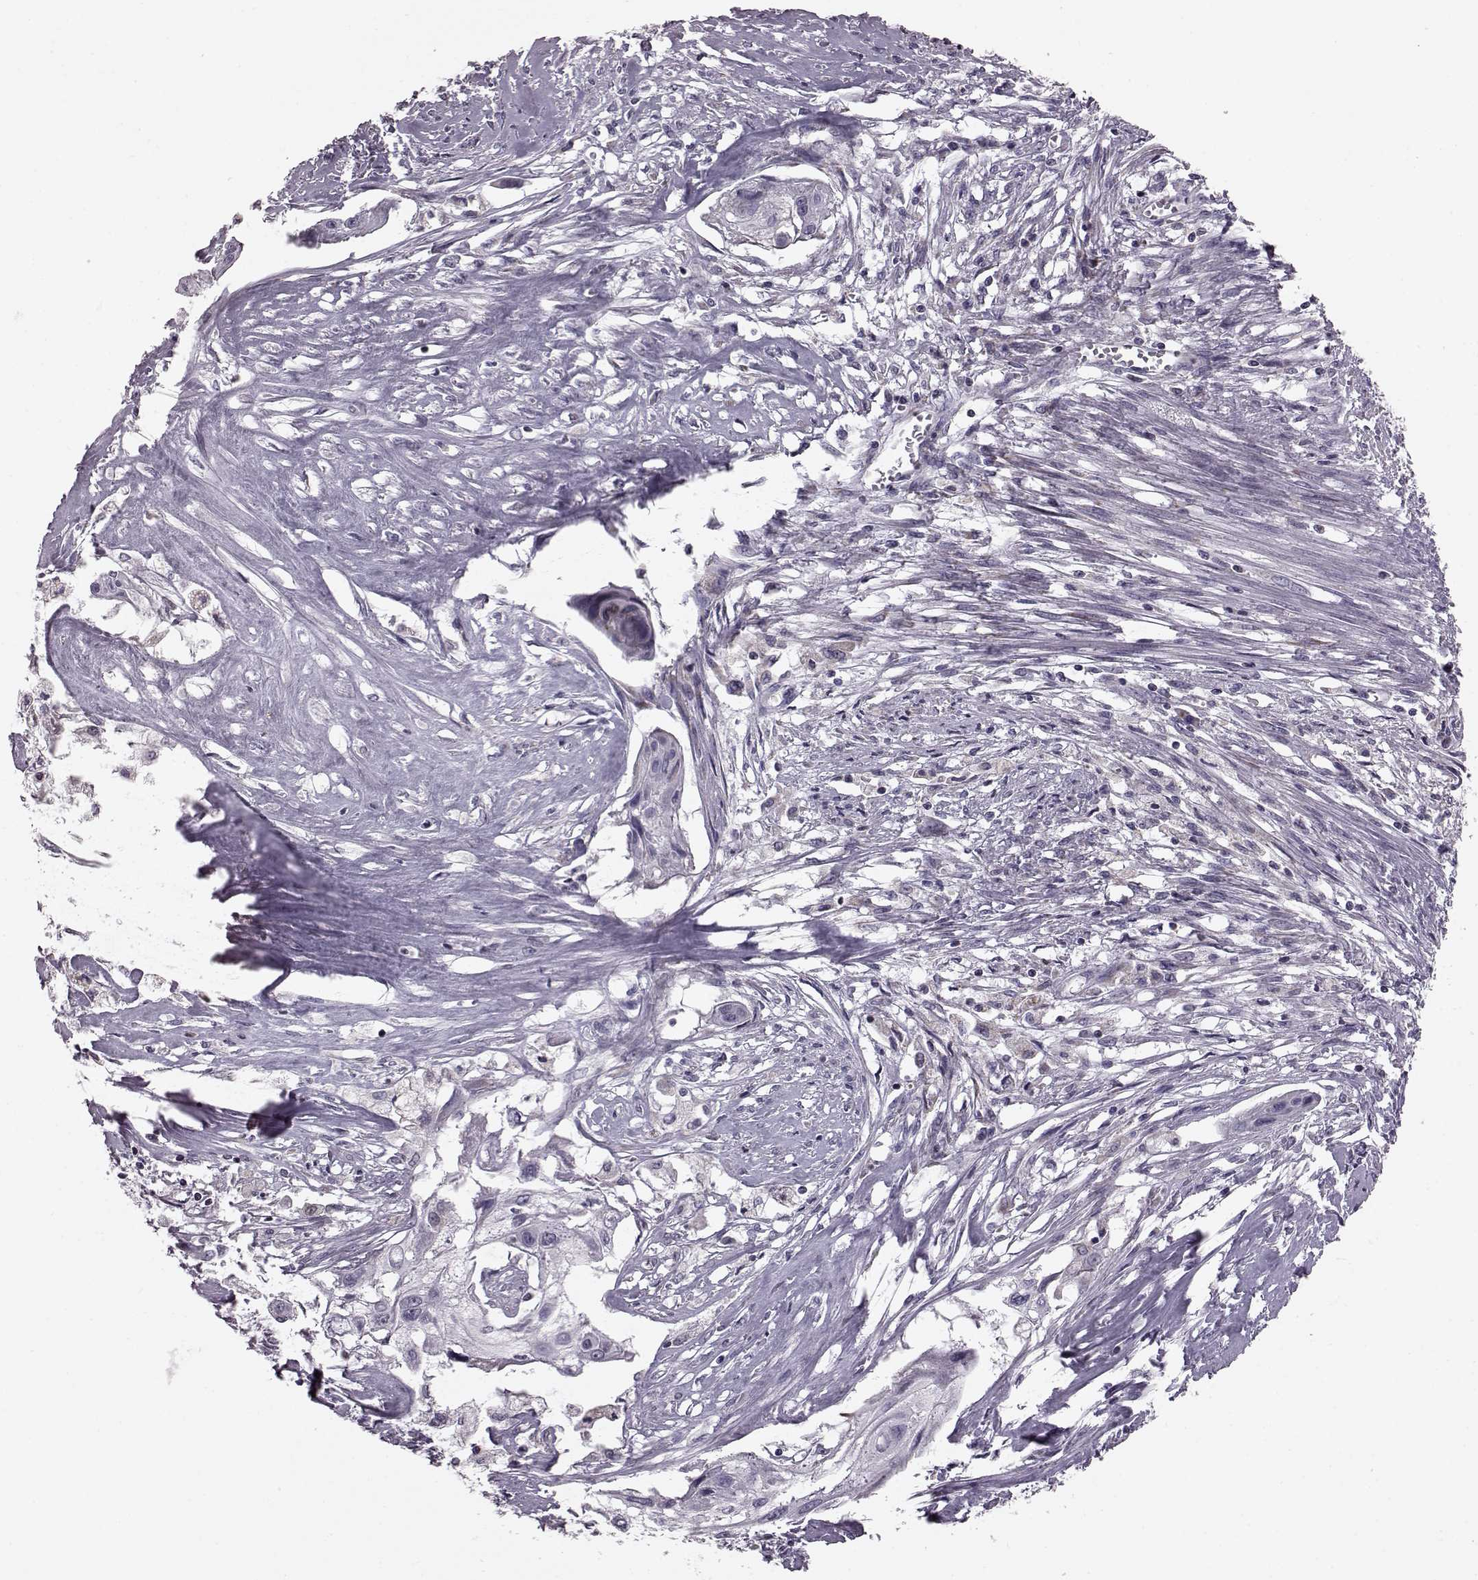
{"staining": {"intensity": "negative", "quantity": "none", "location": "none"}, "tissue": "cervical cancer", "cell_type": "Tumor cells", "image_type": "cancer", "snomed": [{"axis": "morphology", "description": "Squamous cell carcinoma, NOS"}, {"axis": "topography", "description": "Cervix"}], "caption": "This is an immunohistochemistry micrograph of human cervical cancer (squamous cell carcinoma). There is no positivity in tumor cells.", "gene": "ATP5MF", "patient": {"sex": "female", "age": 49}}